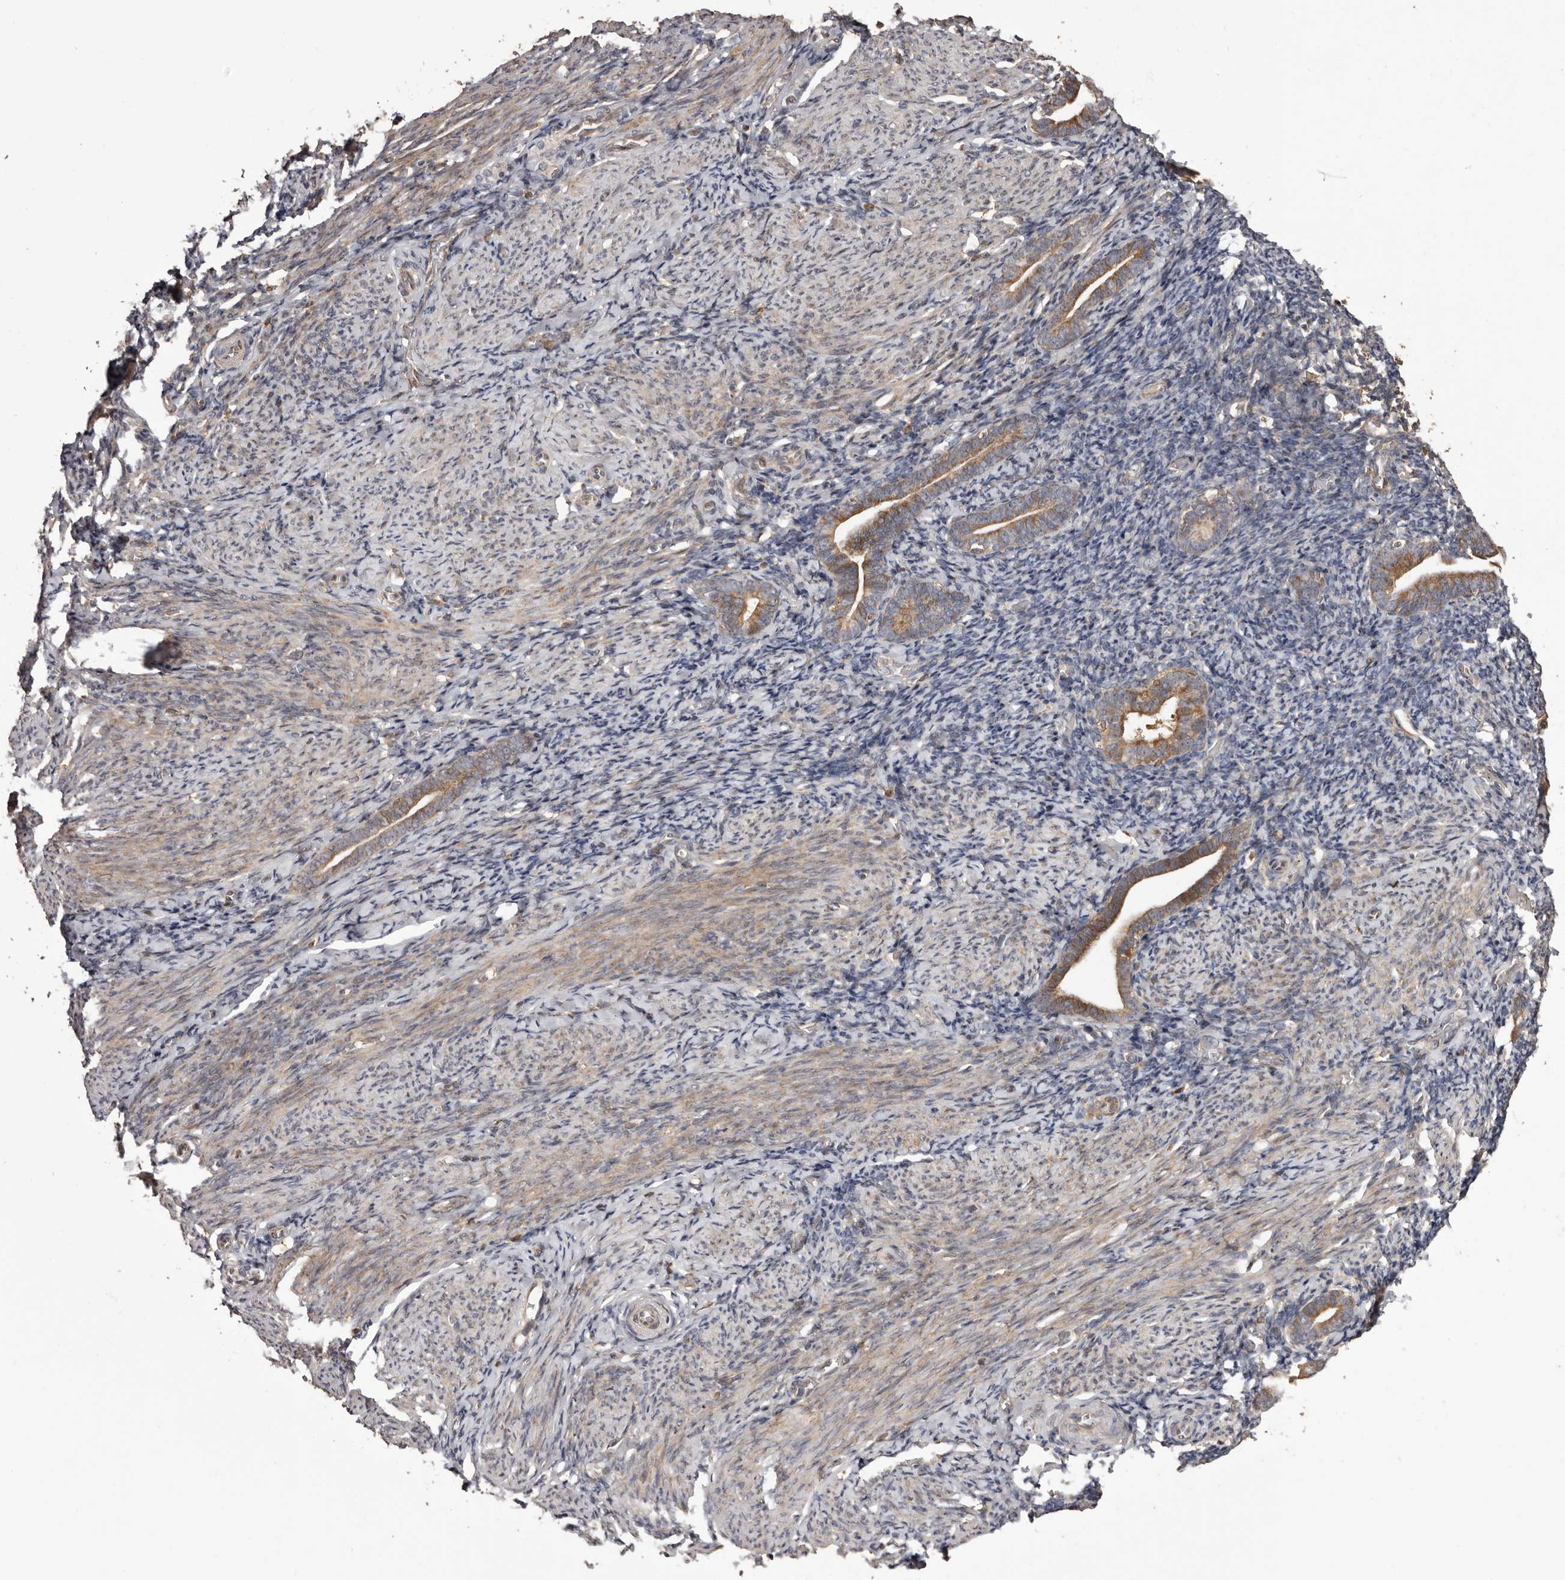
{"staining": {"intensity": "weak", "quantity": "<25%", "location": "cytoplasmic/membranous"}, "tissue": "endometrium", "cell_type": "Cells in endometrial stroma", "image_type": "normal", "snomed": [{"axis": "morphology", "description": "Normal tissue, NOS"}, {"axis": "topography", "description": "Endometrium"}], "caption": "High power microscopy image of an immunohistochemistry photomicrograph of benign endometrium, revealing no significant positivity in cells in endometrial stroma. (Stains: DAB immunohistochemistry (IHC) with hematoxylin counter stain, Microscopy: brightfield microscopy at high magnification).", "gene": "ZCCHC7", "patient": {"sex": "female", "age": 51}}